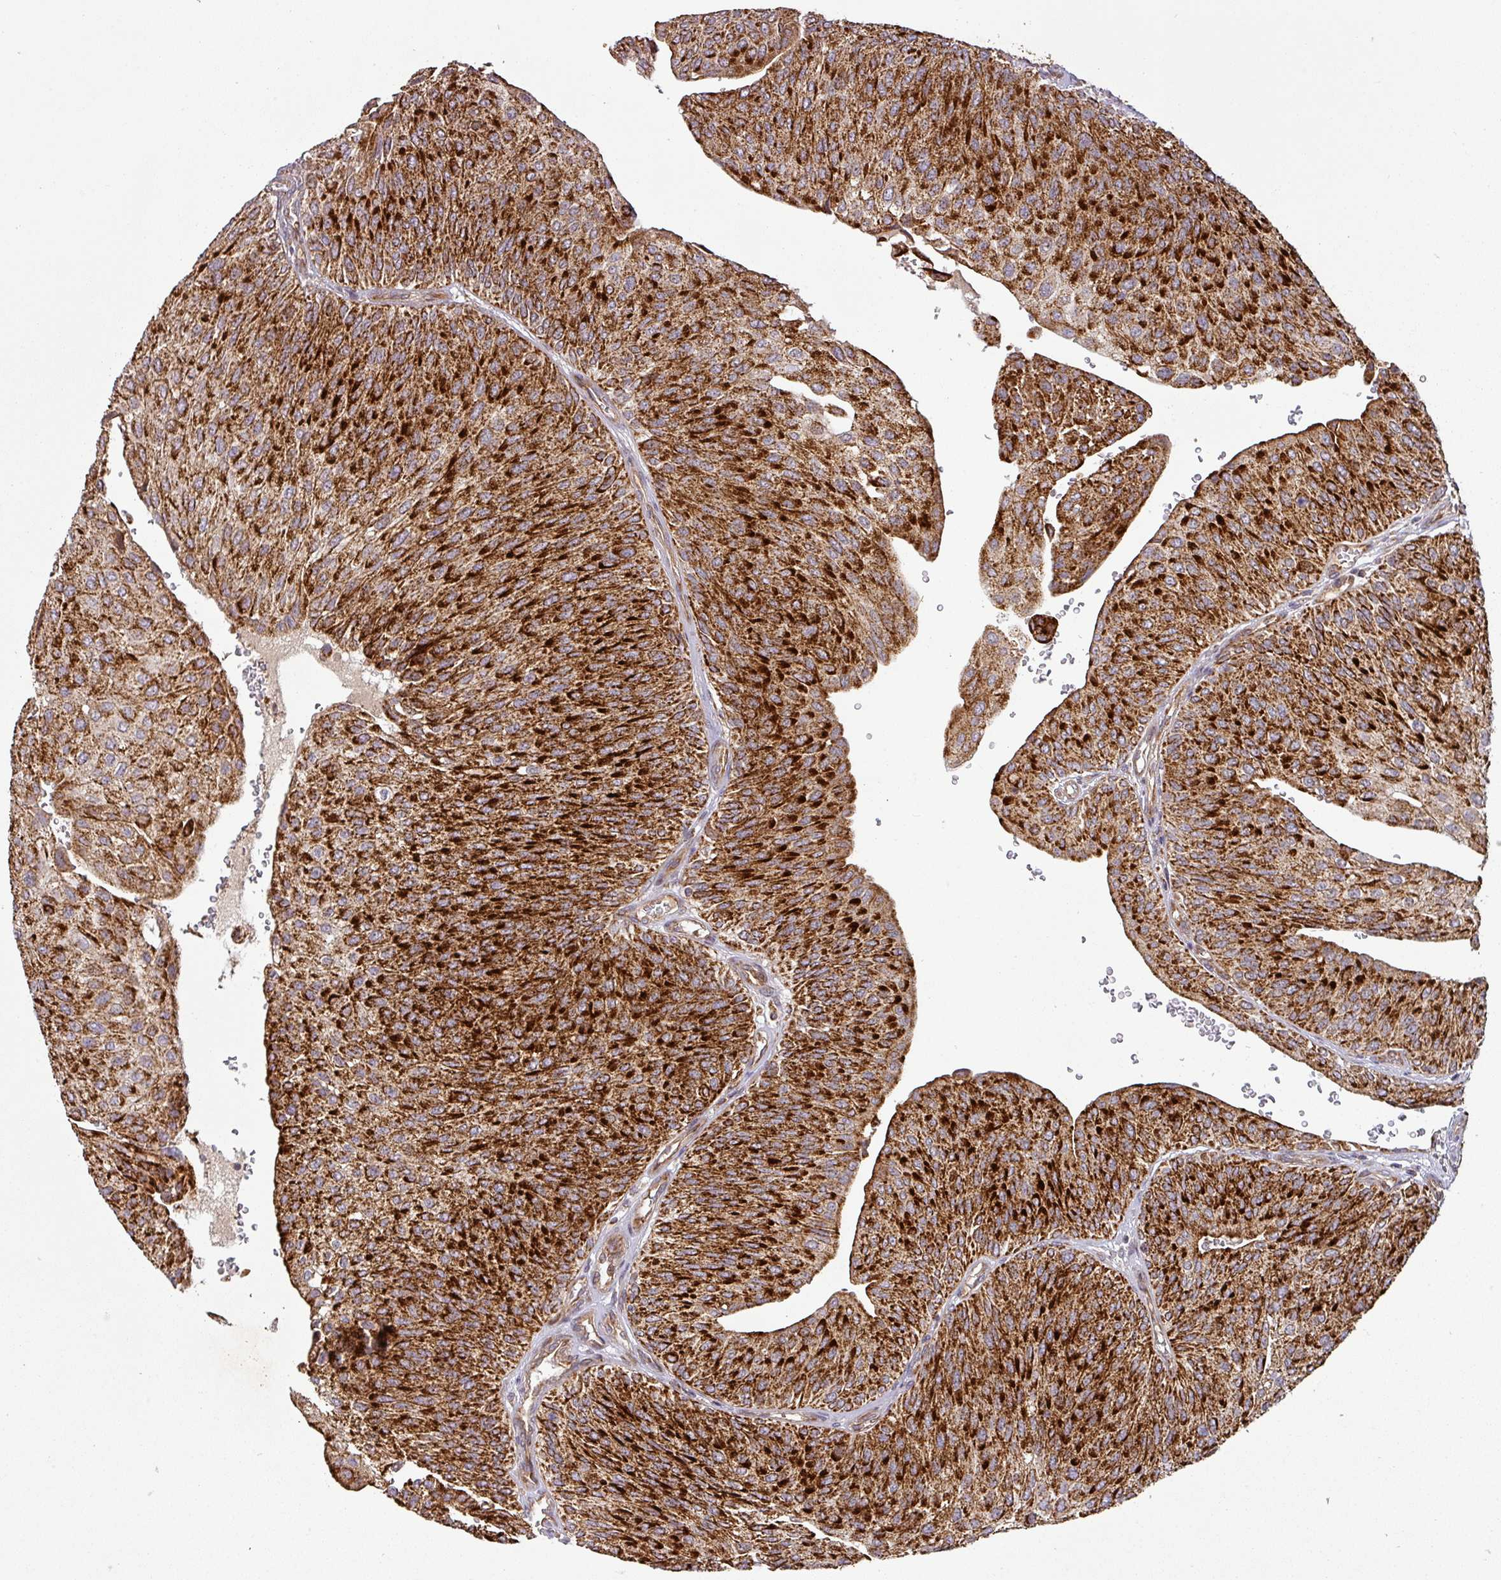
{"staining": {"intensity": "strong", "quantity": ">75%", "location": "cytoplasmic/membranous"}, "tissue": "urothelial cancer", "cell_type": "Tumor cells", "image_type": "cancer", "snomed": [{"axis": "morphology", "description": "Urothelial carcinoma, NOS"}, {"axis": "topography", "description": "Urinary bladder"}], "caption": "Brown immunohistochemical staining in human urothelial cancer shows strong cytoplasmic/membranous positivity in about >75% of tumor cells.", "gene": "GPD2", "patient": {"sex": "male", "age": 67}}